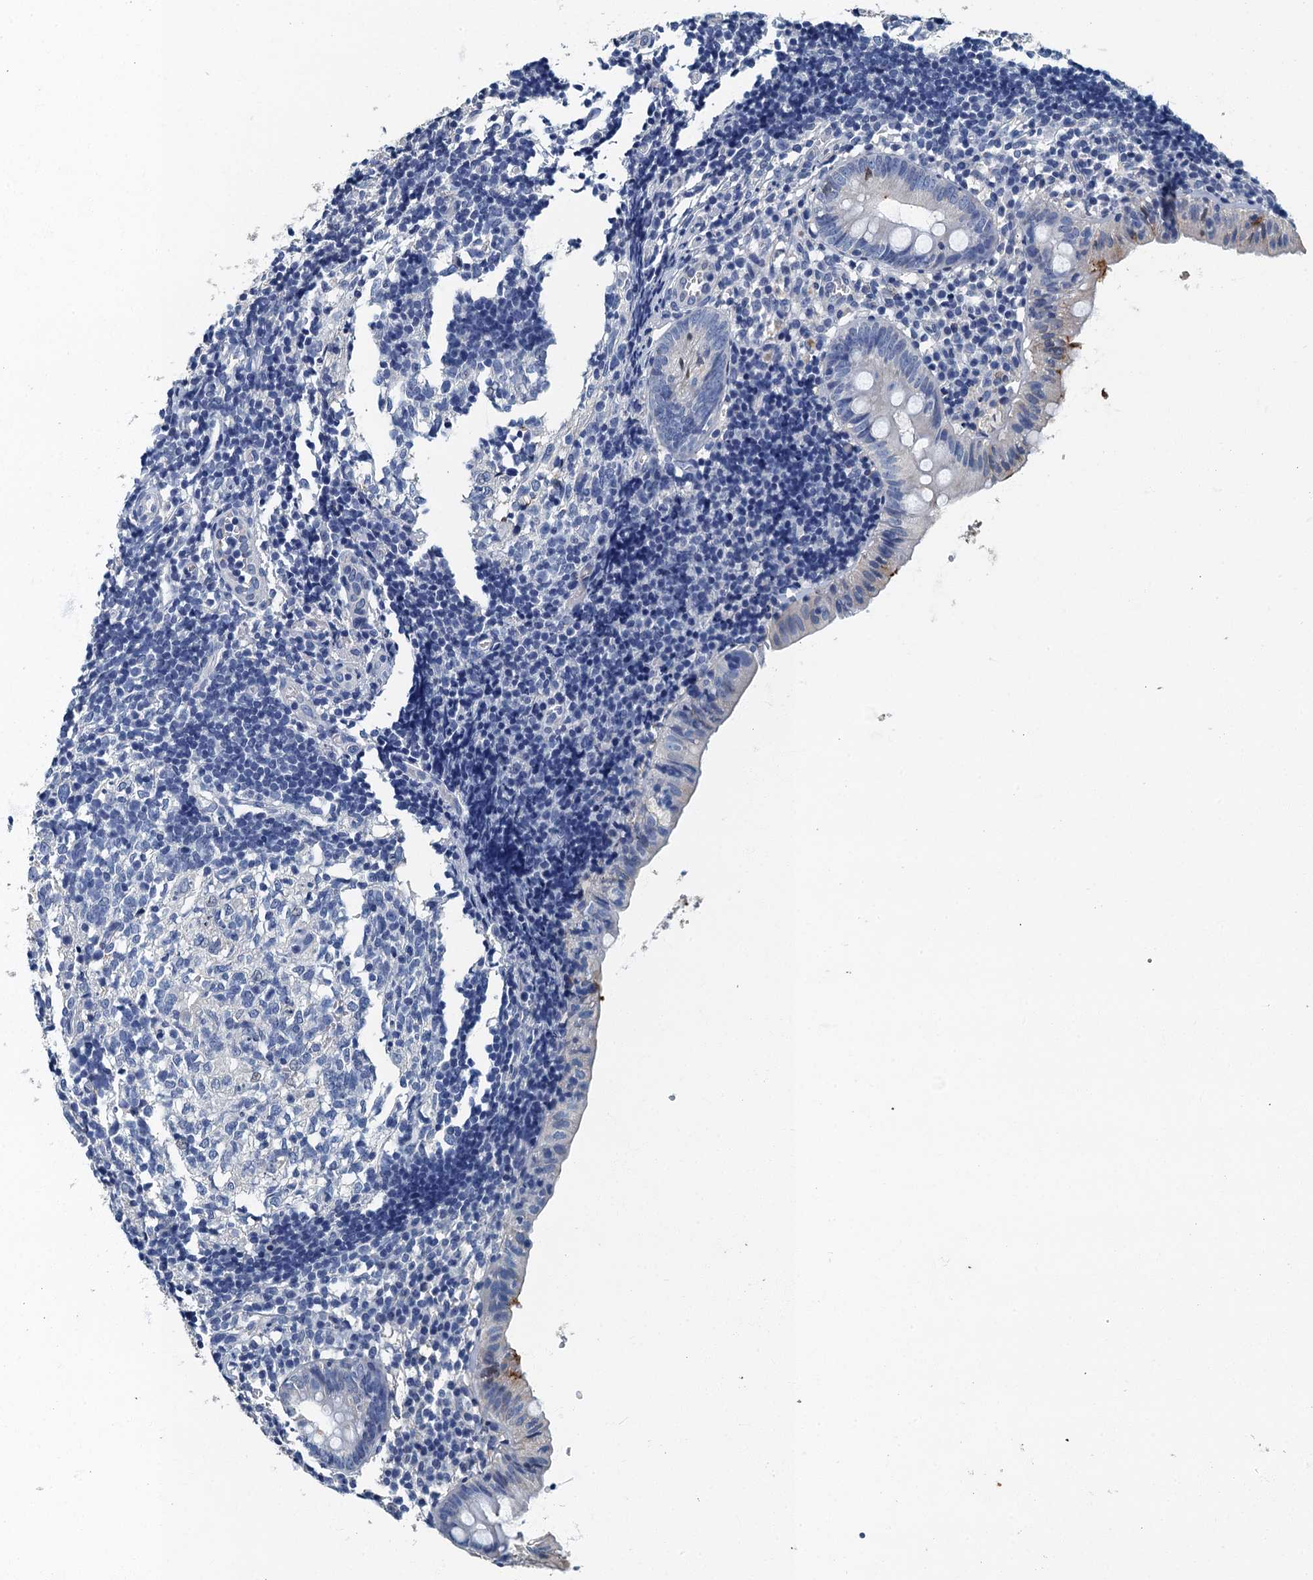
{"staining": {"intensity": "negative", "quantity": "none", "location": "none"}, "tissue": "appendix", "cell_type": "Glandular cells", "image_type": "normal", "snomed": [{"axis": "morphology", "description": "Normal tissue, NOS"}, {"axis": "topography", "description": "Appendix"}], "caption": "Histopathology image shows no protein staining in glandular cells of normal appendix. (Stains: DAB immunohistochemistry with hematoxylin counter stain, Microscopy: brightfield microscopy at high magnification).", "gene": "GADL1", "patient": {"sex": "male", "age": 8}}